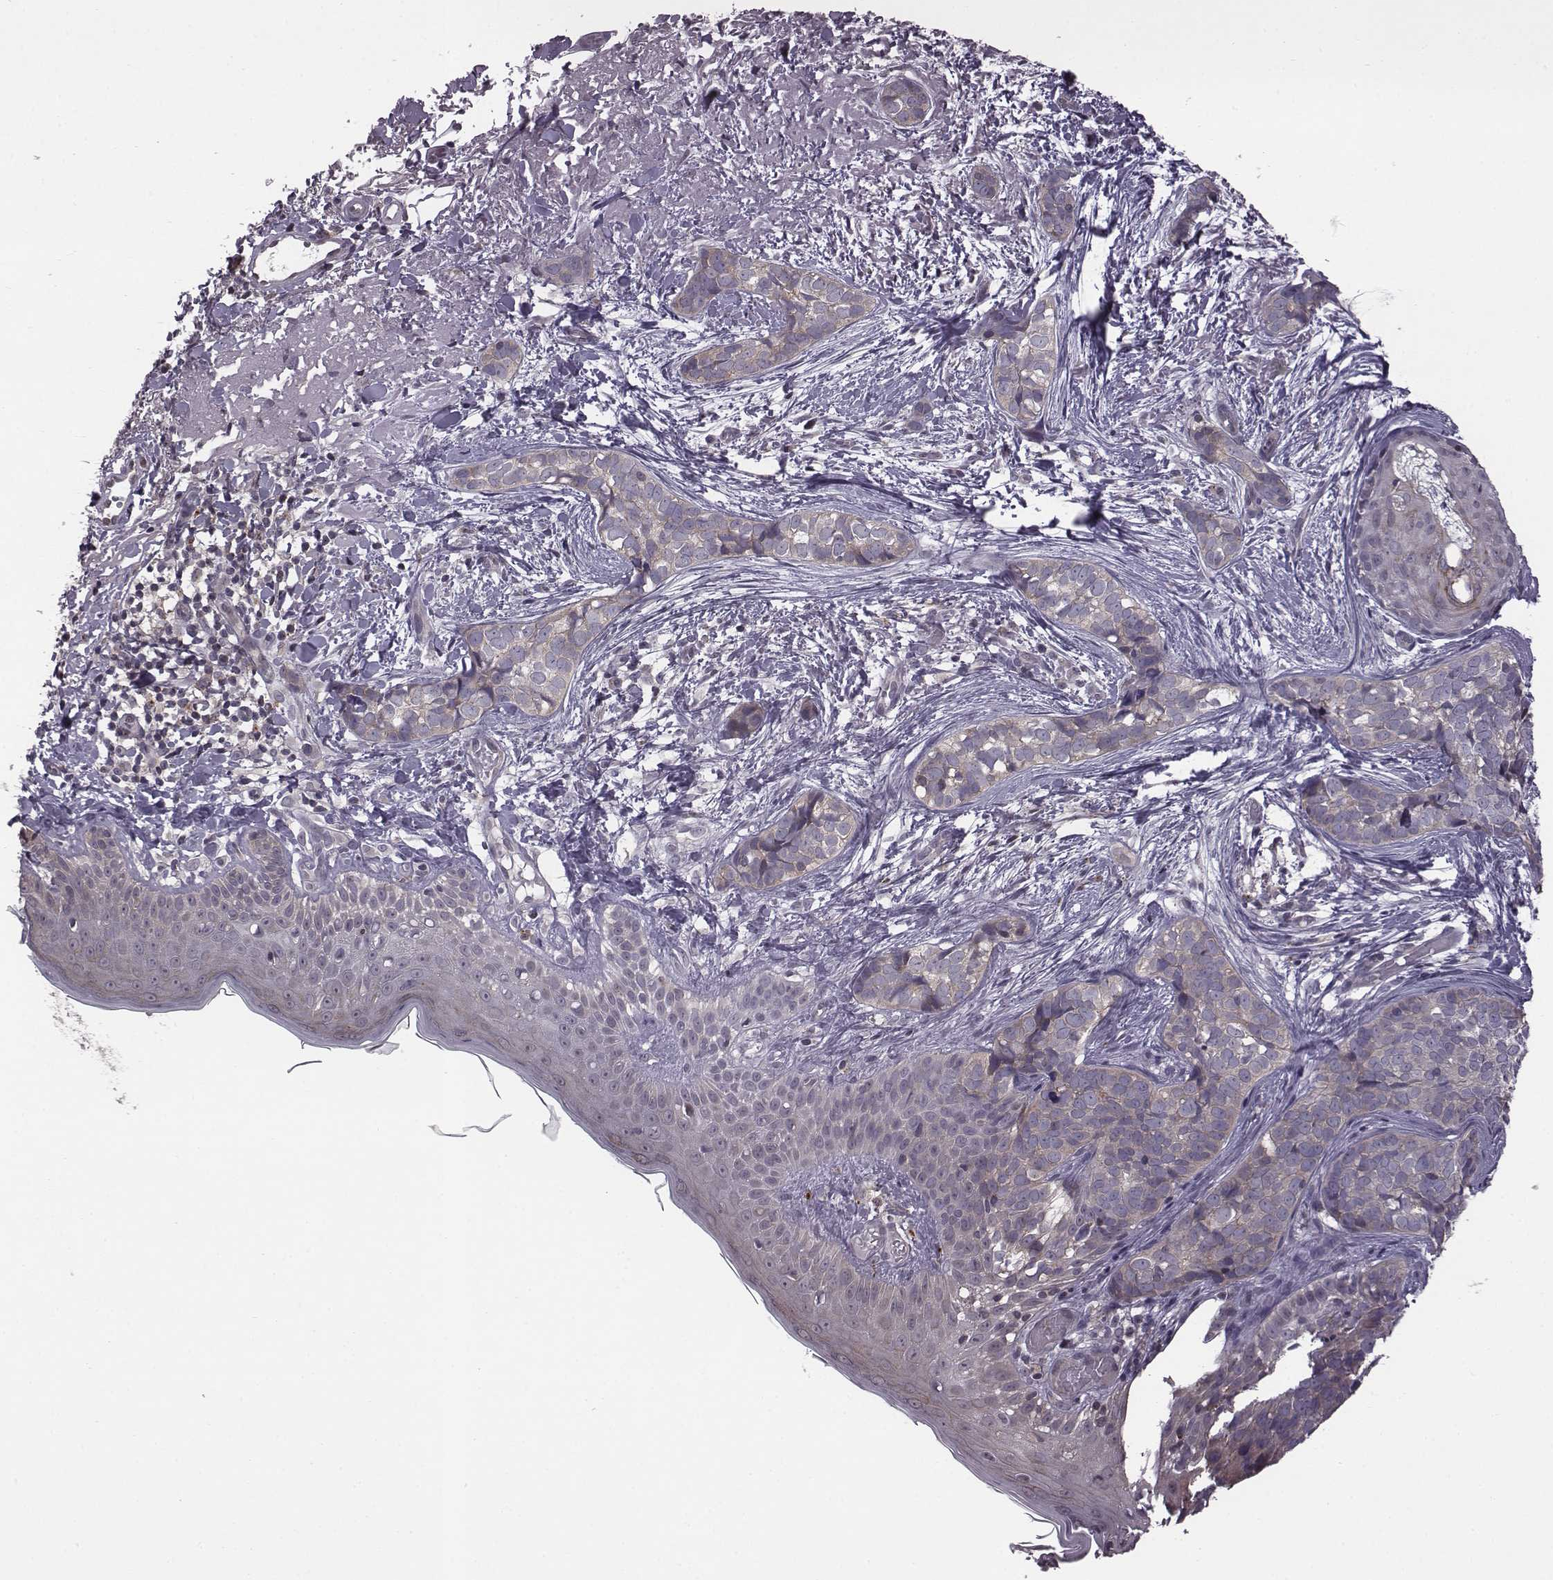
{"staining": {"intensity": "weak", "quantity": ">75%", "location": "cytoplasmic/membranous"}, "tissue": "skin cancer", "cell_type": "Tumor cells", "image_type": "cancer", "snomed": [{"axis": "morphology", "description": "Basal cell carcinoma"}, {"axis": "topography", "description": "Skin"}], "caption": "Skin basal cell carcinoma was stained to show a protein in brown. There is low levels of weak cytoplasmic/membranous positivity in about >75% of tumor cells. (DAB IHC with brightfield microscopy, high magnification).", "gene": "BICDL1", "patient": {"sex": "male", "age": 87}}